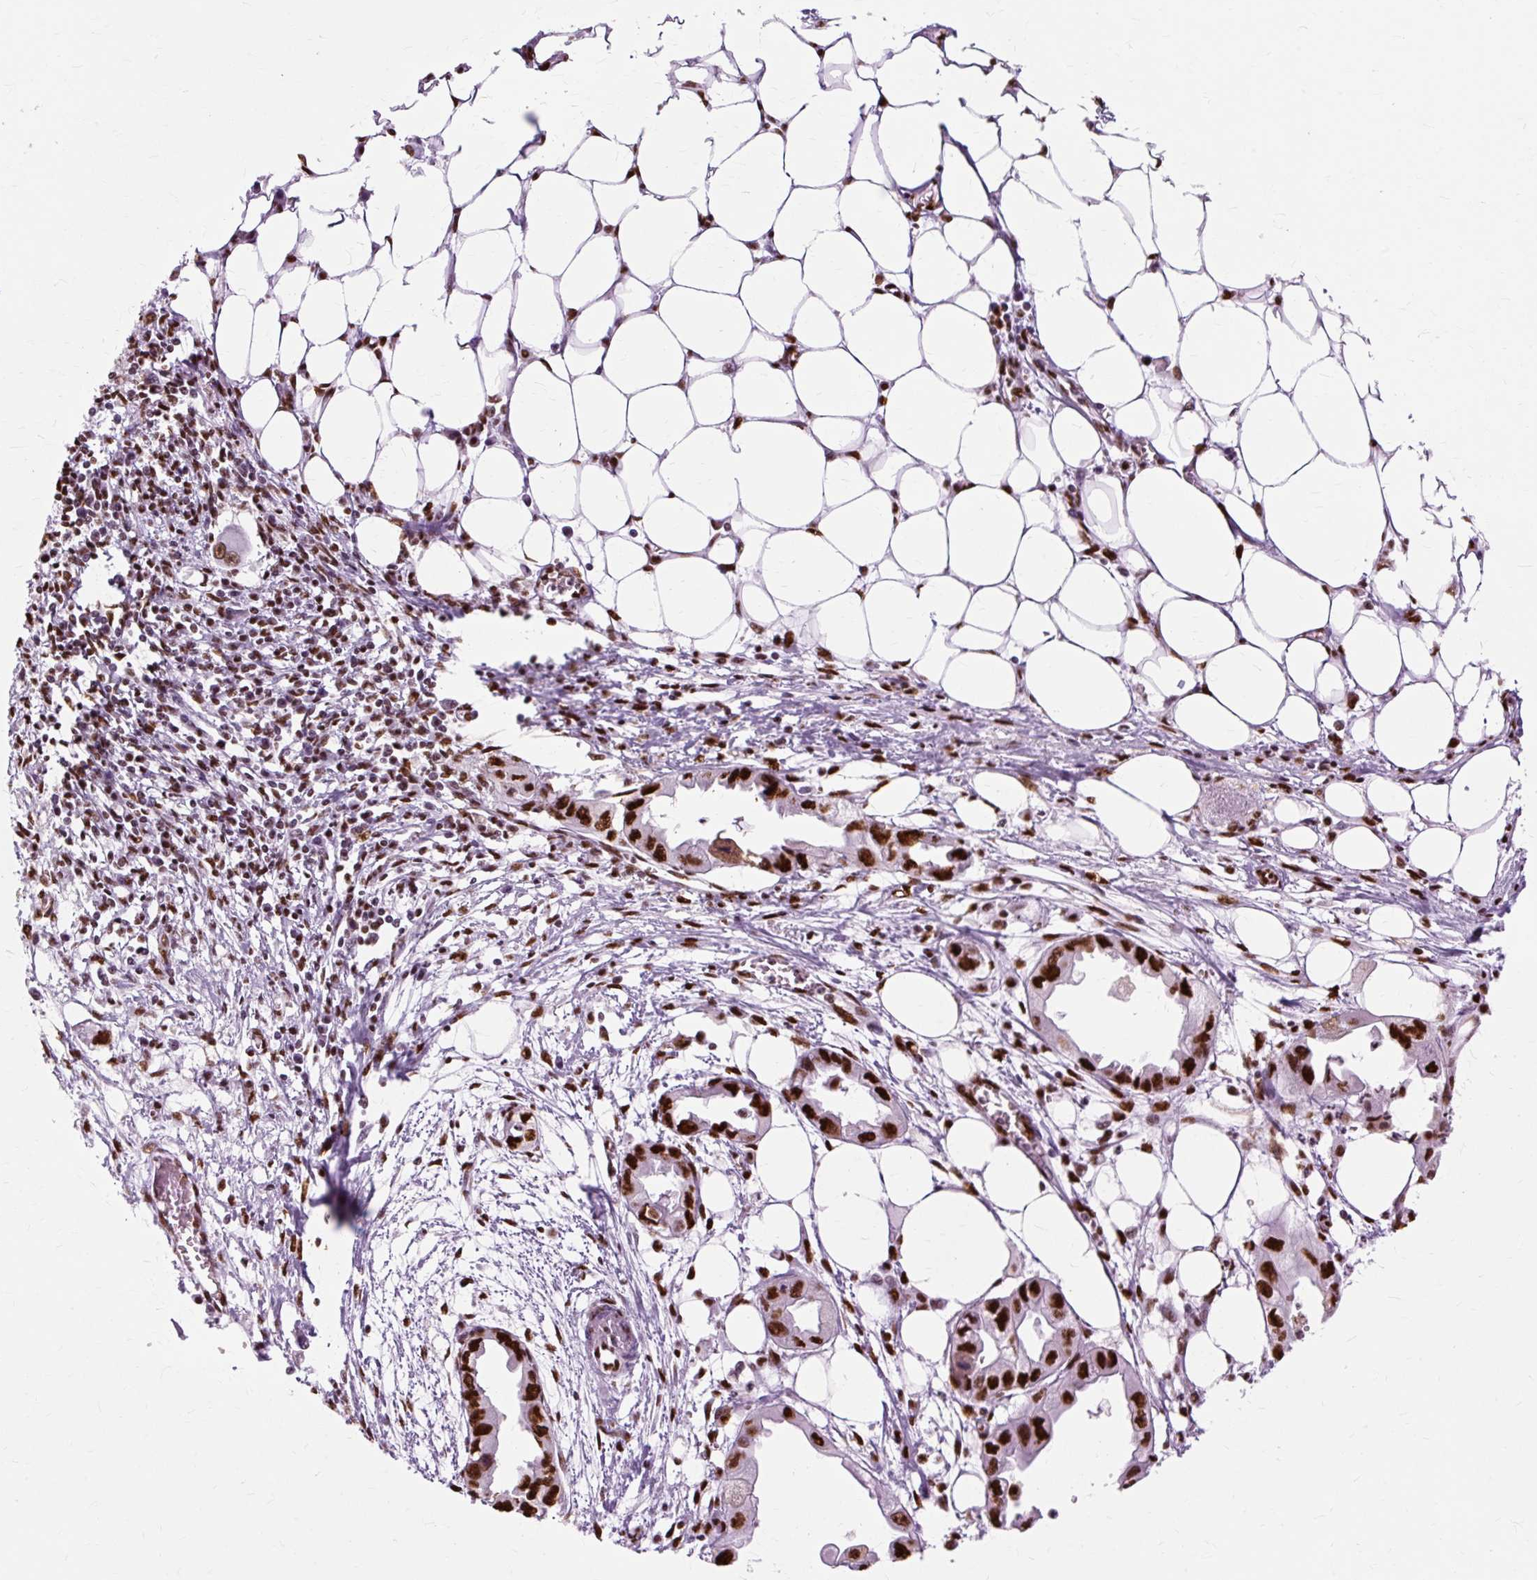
{"staining": {"intensity": "strong", "quantity": ">75%", "location": "nuclear"}, "tissue": "endometrial cancer", "cell_type": "Tumor cells", "image_type": "cancer", "snomed": [{"axis": "morphology", "description": "Adenocarcinoma, NOS"}, {"axis": "morphology", "description": "Adenocarcinoma, metastatic, NOS"}, {"axis": "topography", "description": "Adipose tissue"}, {"axis": "topography", "description": "Endometrium"}], "caption": "Endometrial cancer (adenocarcinoma) was stained to show a protein in brown. There is high levels of strong nuclear expression in approximately >75% of tumor cells.", "gene": "XRCC6", "patient": {"sex": "female", "age": 67}}